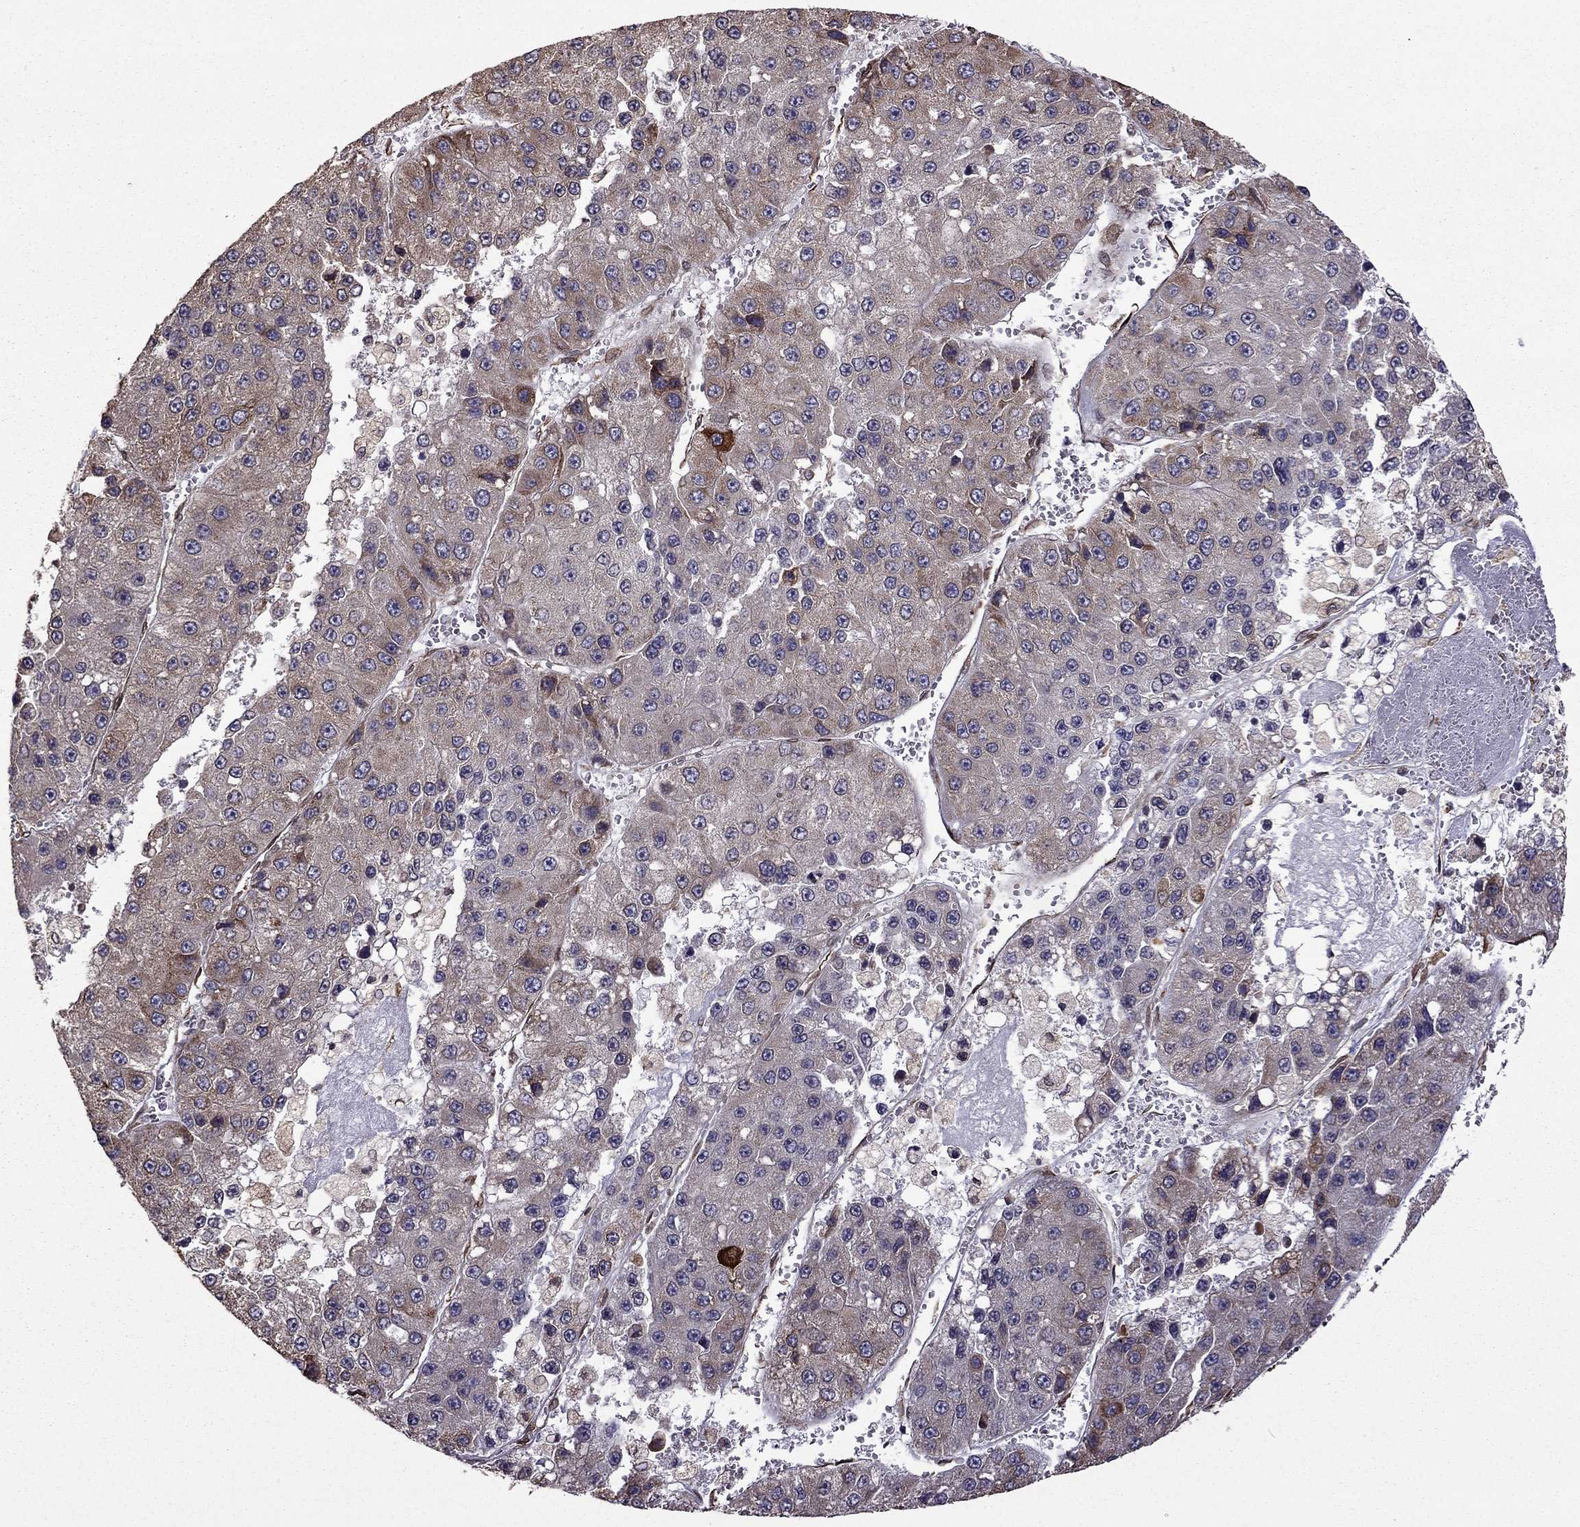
{"staining": {"intensity": "strong", "quantity": "<25%", "location": "cytoplasmic/membranous"}, "tissue": "liver cancer", "cell_type": "Tumor cells", "image_type": "cancer", "snomed": [{"axis": "morphology", "description": "Carcinoma, Hepatocellular, NOS"}, {"axis": "topography", "description": "Liver"}], "caption": "Strong cytoplasmic/membranous protein expression is seen in about <25% of tumor cells in liver hepatocellular carcinoma. The staining was performed using DAB (3,3'-diaminobenzidine), with brown indicating positive protein expression. Nuclei are stained blue with hematoxylin.", "gene": "IKBIP", "patient": {"sex": "female", "age": 73}}